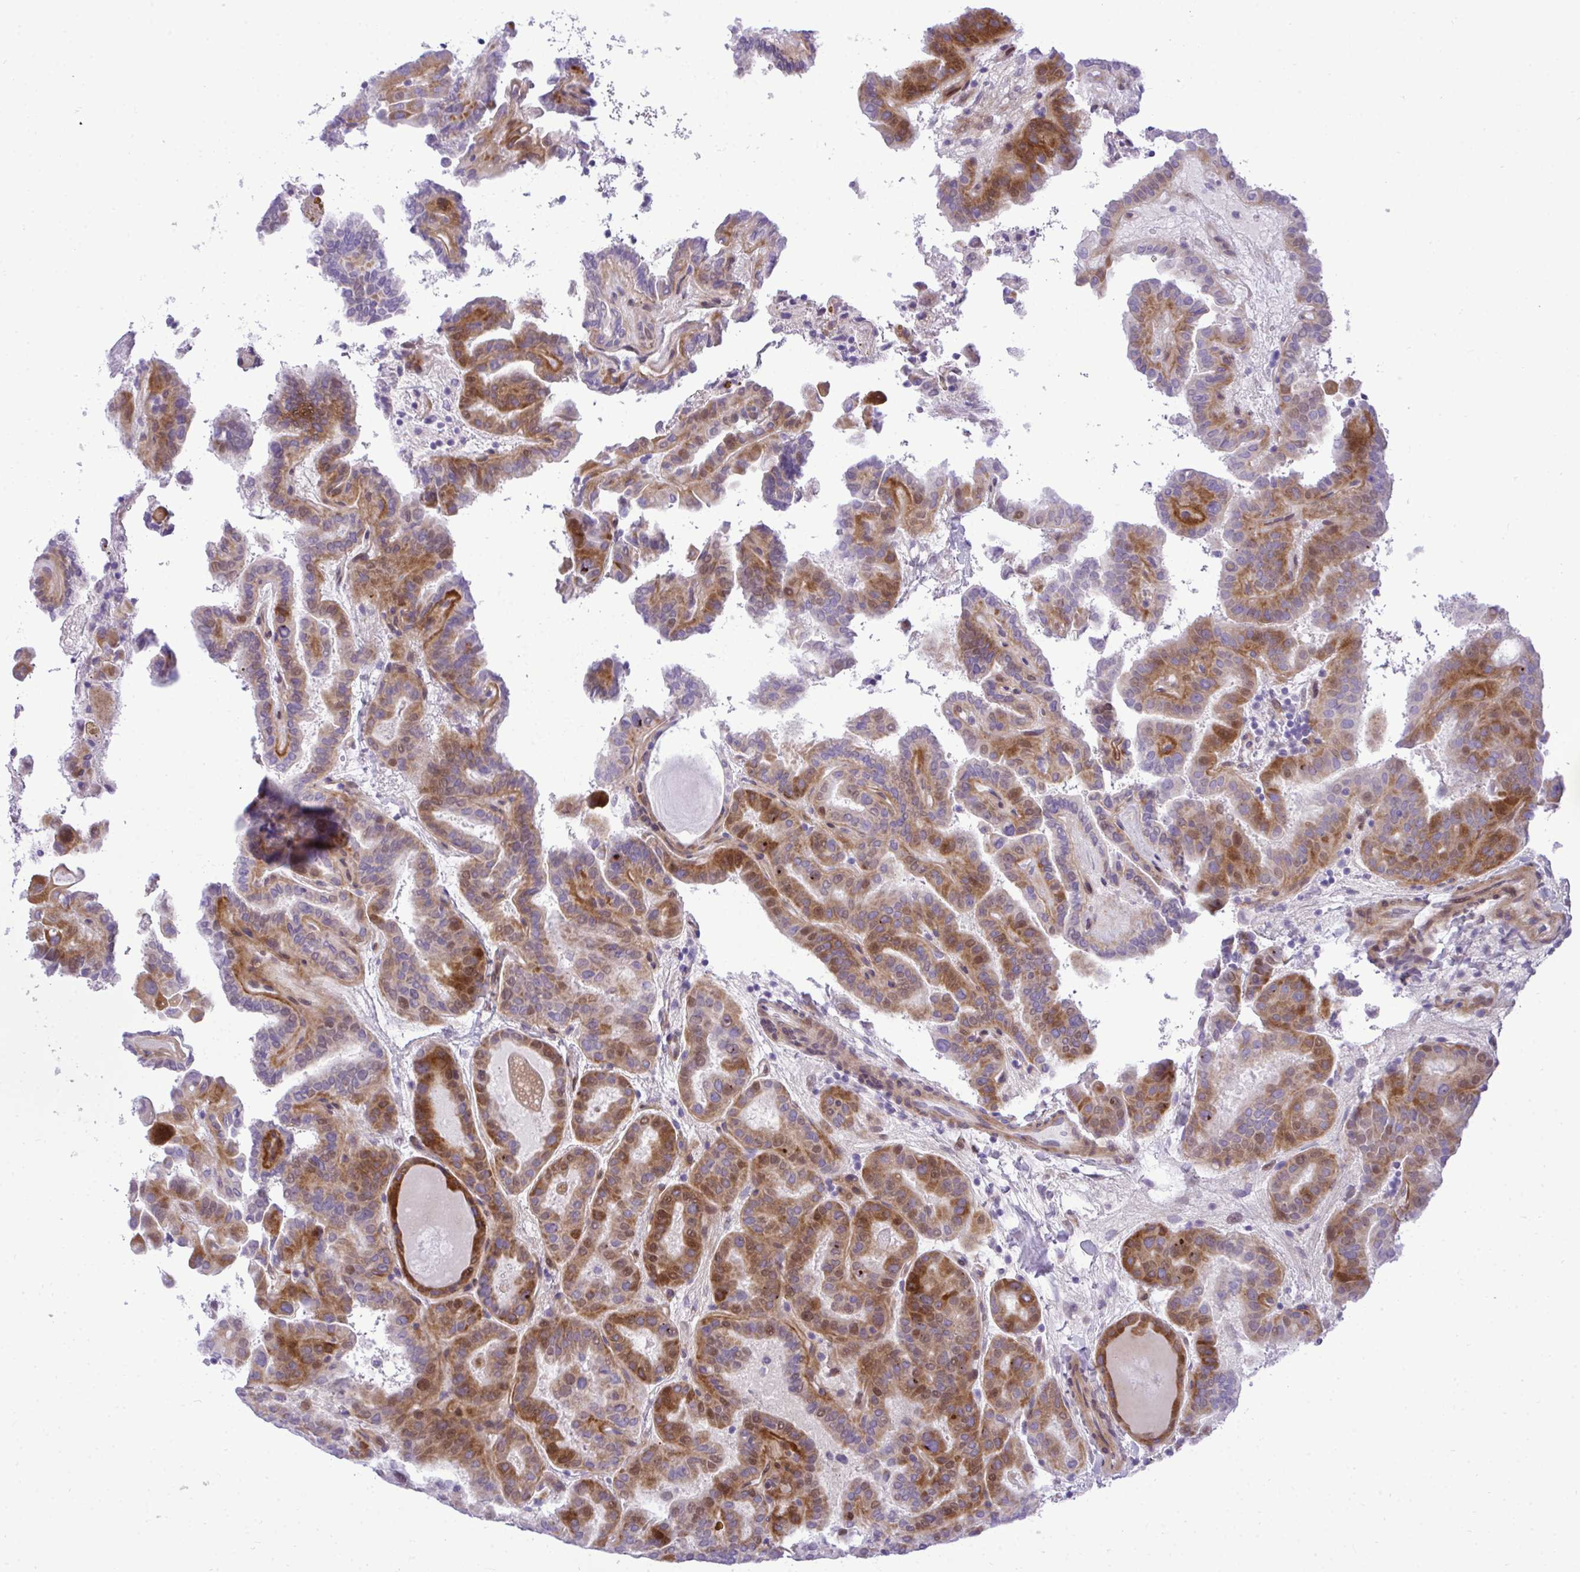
{"staining": {"intensity": "moderate", "quantity": "25%-75%", "location": "cytoplasmic/membranous,nuclear"}, "tissue": "thyroid cancer", "cell_type": "Tumor cells", "image_type": "cancer", "snomed": [{"axis": "morphology", "description": "Papillary adenocarcinoma, NOS"}, {"axis": "topography", "description": "Thyroid gland"}], "caption": "A brown stain highlights moderate cytoplasmic/membranous and nuclear positivity of a protein in papillary adenocarcinoma (thyroid) tumor cells.", "gene": "CASTOR2", "patient": {"sex": "female", "age": 46}}